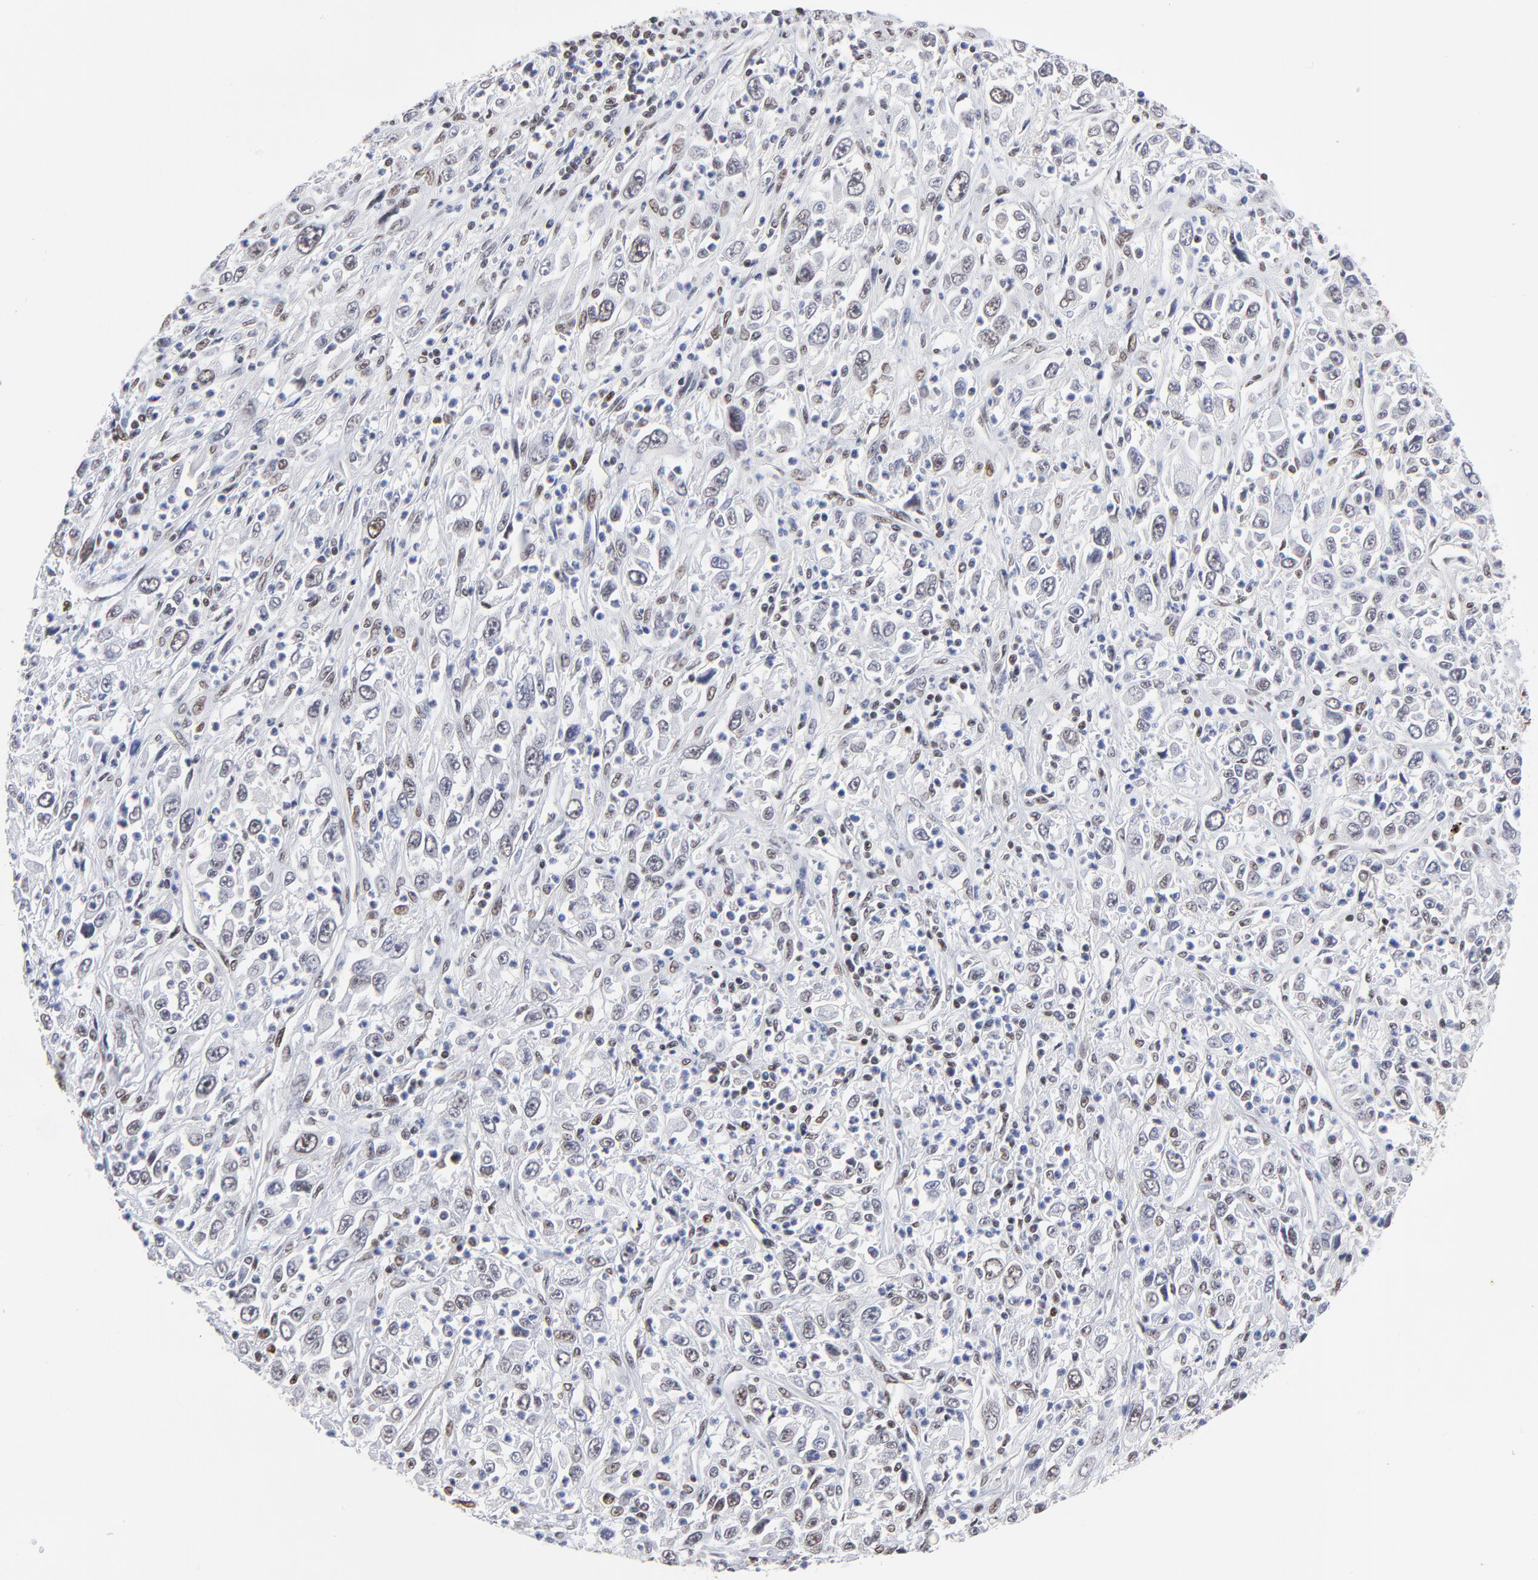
{"staining": {"intensity": "weak", "quantity": "<25%", "location": "nuclear"}, "tissue": "melanoma", "cell_type": "Tumor cells", "image_type": "cancer", "snomed": [{"axis": "morphology", "description": "Malignant melanoma, Metastatic site"}, {"axis": "topography", "description": "Skin"}], "caption": "Immunohistochemistry (IHC) of human malignant melanoma (metastatic site) exhibits no expression in tumor cells. The staining is performed using DAB brown chromogen with nuclei counter-stained in using hematoxylin.", "gene": "ZMYM3", "patient": {"sex": "female", "age": 56}}